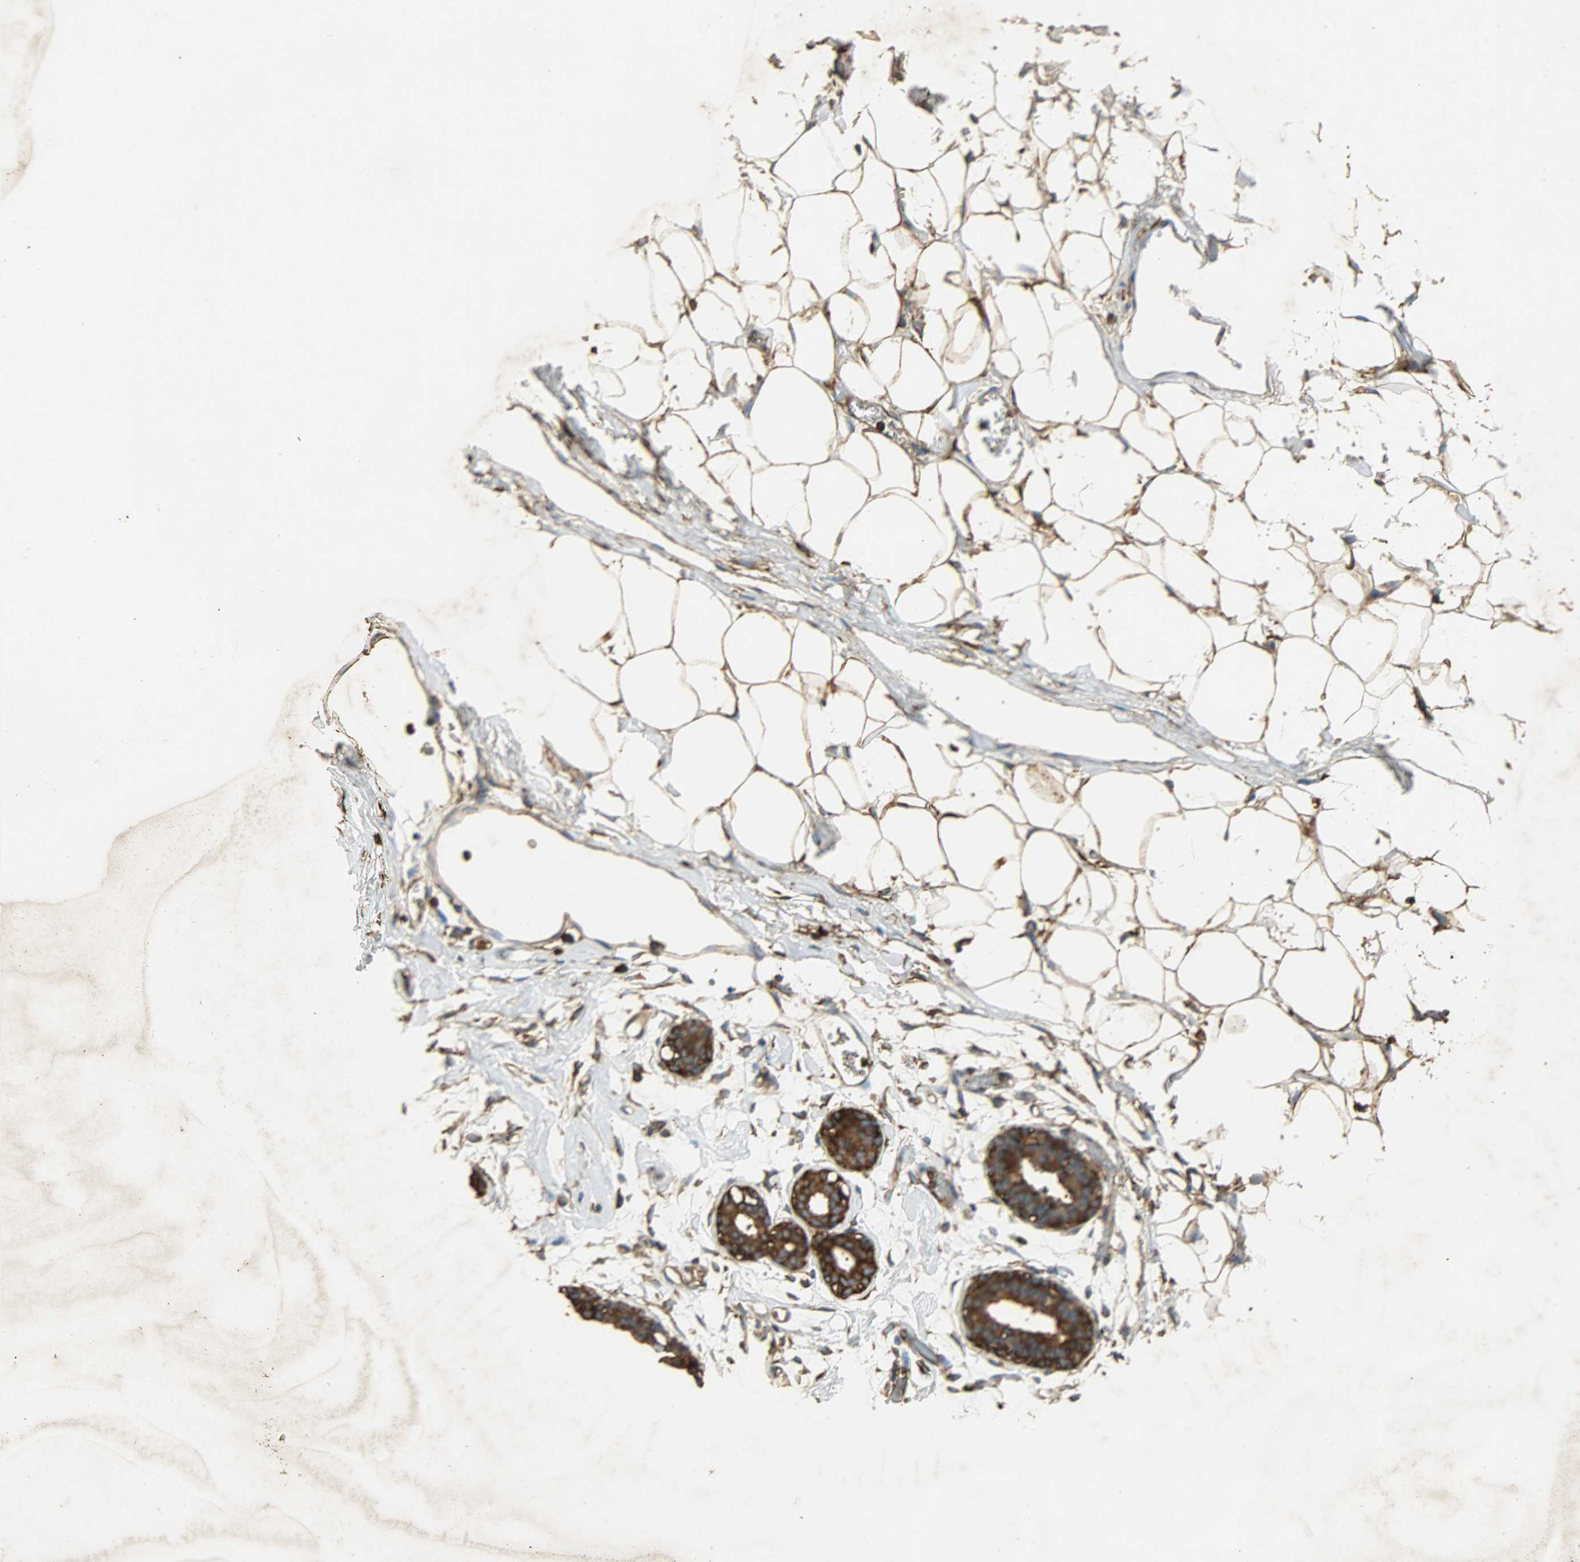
{"staining": {"intensity": "moderate", "quantity": ">75%", "location": "cytoplasmic/membranous"}, "tissue": "adipose tissue", "cell_type": "Adipocytes", "image_type": "normal", "snomed": [{"axis": "morphology", "description": "Normal tissue, NOS"}, {"axis": "topography", "description": "Breast"}, {"axis": "topography", "description": "Soft tissue"}], "caption": "Protein staining of unremarkable adipose tissue displays moderate cytoplasmic/membranous staining in about >75% of adipocytes. The staining was performed using DAB (3,3'-diaminobenzidine), with brown indicating positive protein expression. Nuclei are stained blue with hematoxylin.", "gene": "HSP90B1", "patient": {"sex": "female", "age": 25}}